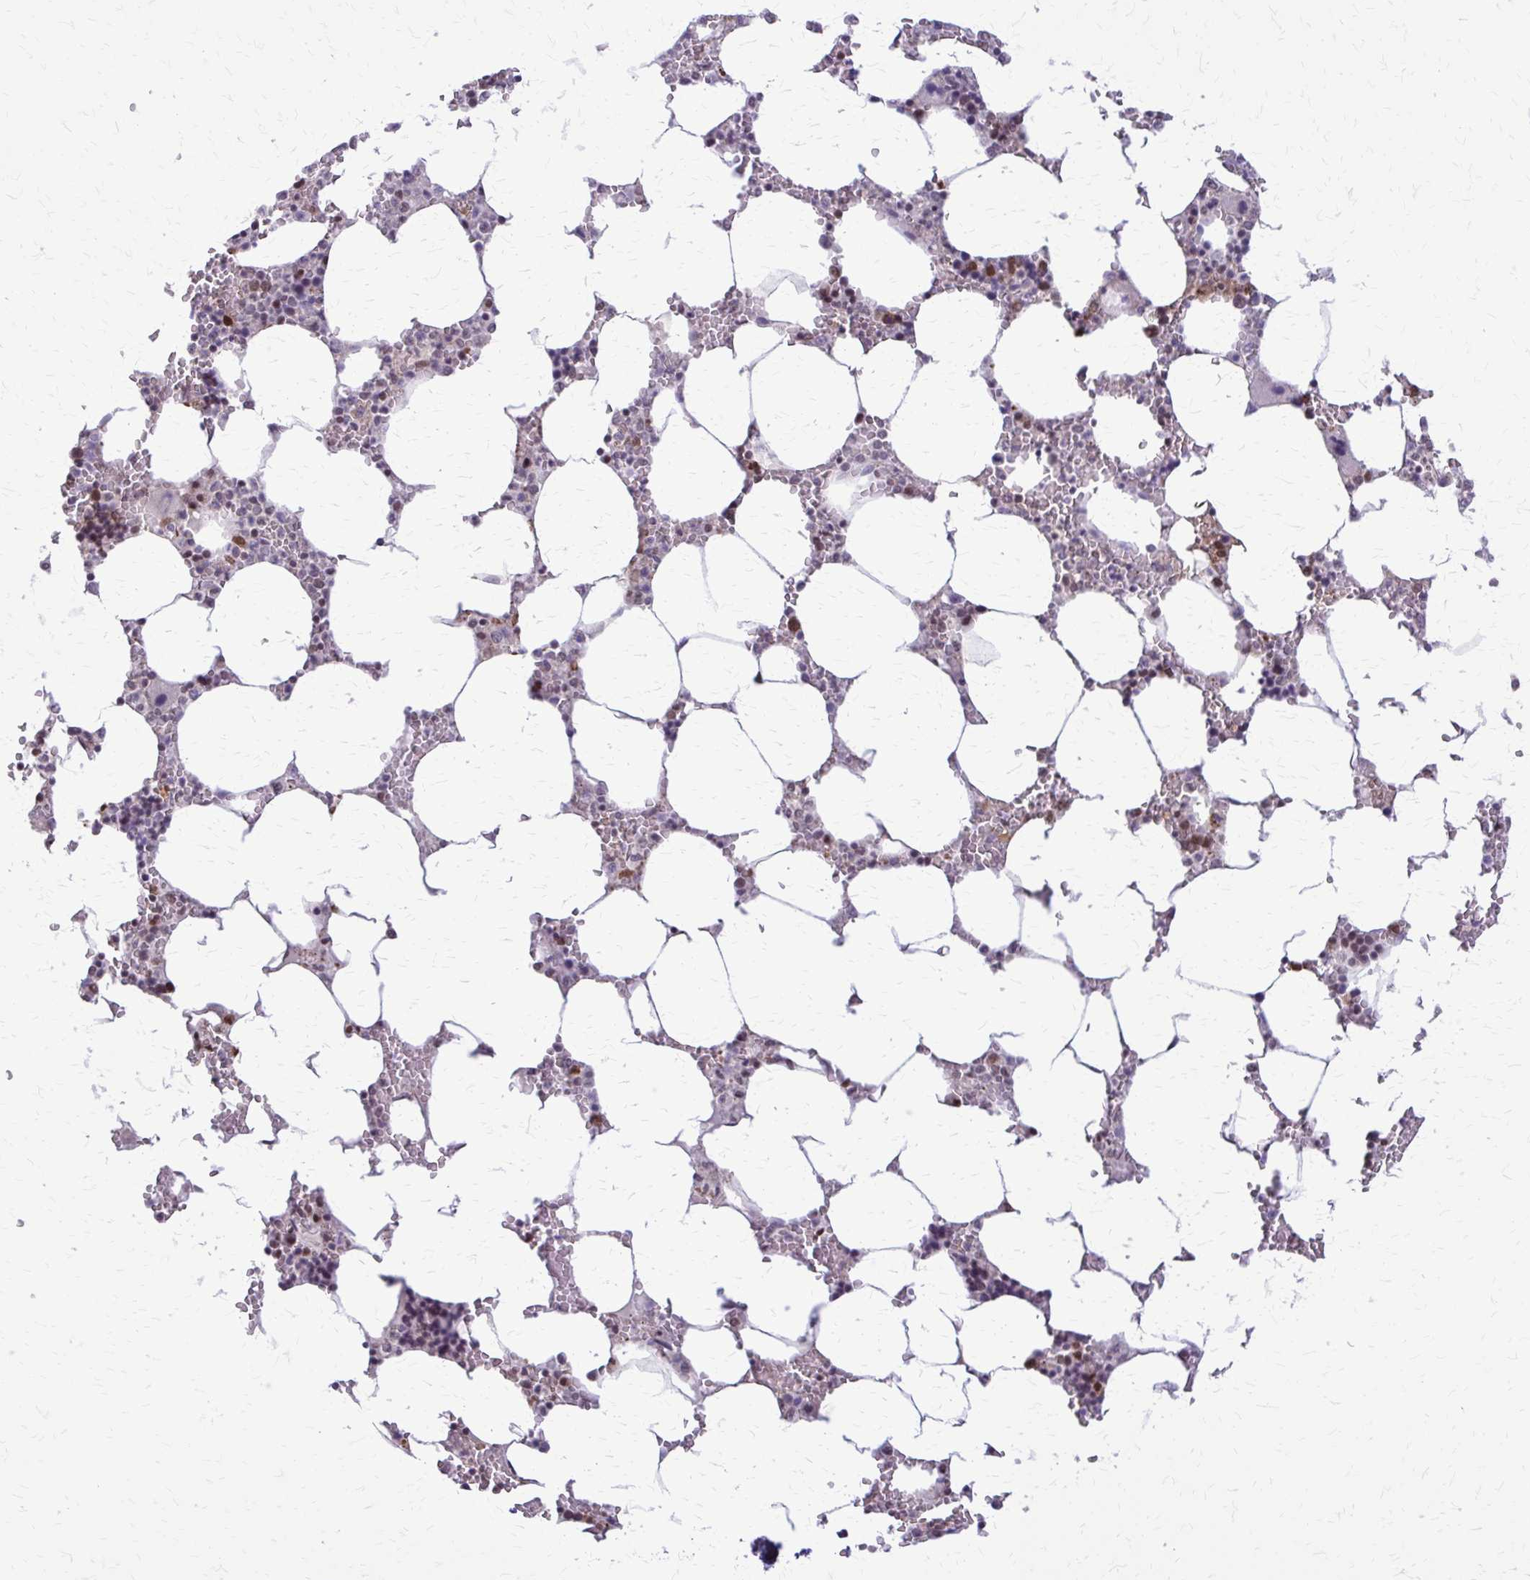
{"staining": {"intensity": "moderate", "quantity": "<25%", "location": "nuclear"}, "tissue": "bone marrow", "cell_type": "Hematopoietic cells", "image_type": "normal", "snomed": [{"axis": "morphology", "description": "Normal tissue, NOS"}, {"axis": "topography", "description": "Bone marrow"}], "caption": "Protein staining of unremarkable bone marrow reveals moderate nuclear positivity in approximately <25% of hematopoietic cells. The protein is stained brown, and the nuclei are stained in blue (DAB IHC with brightfield microscopy, high magnification).", "gene": "TTF1", "patient": {"sex": "male", "age": 64}}